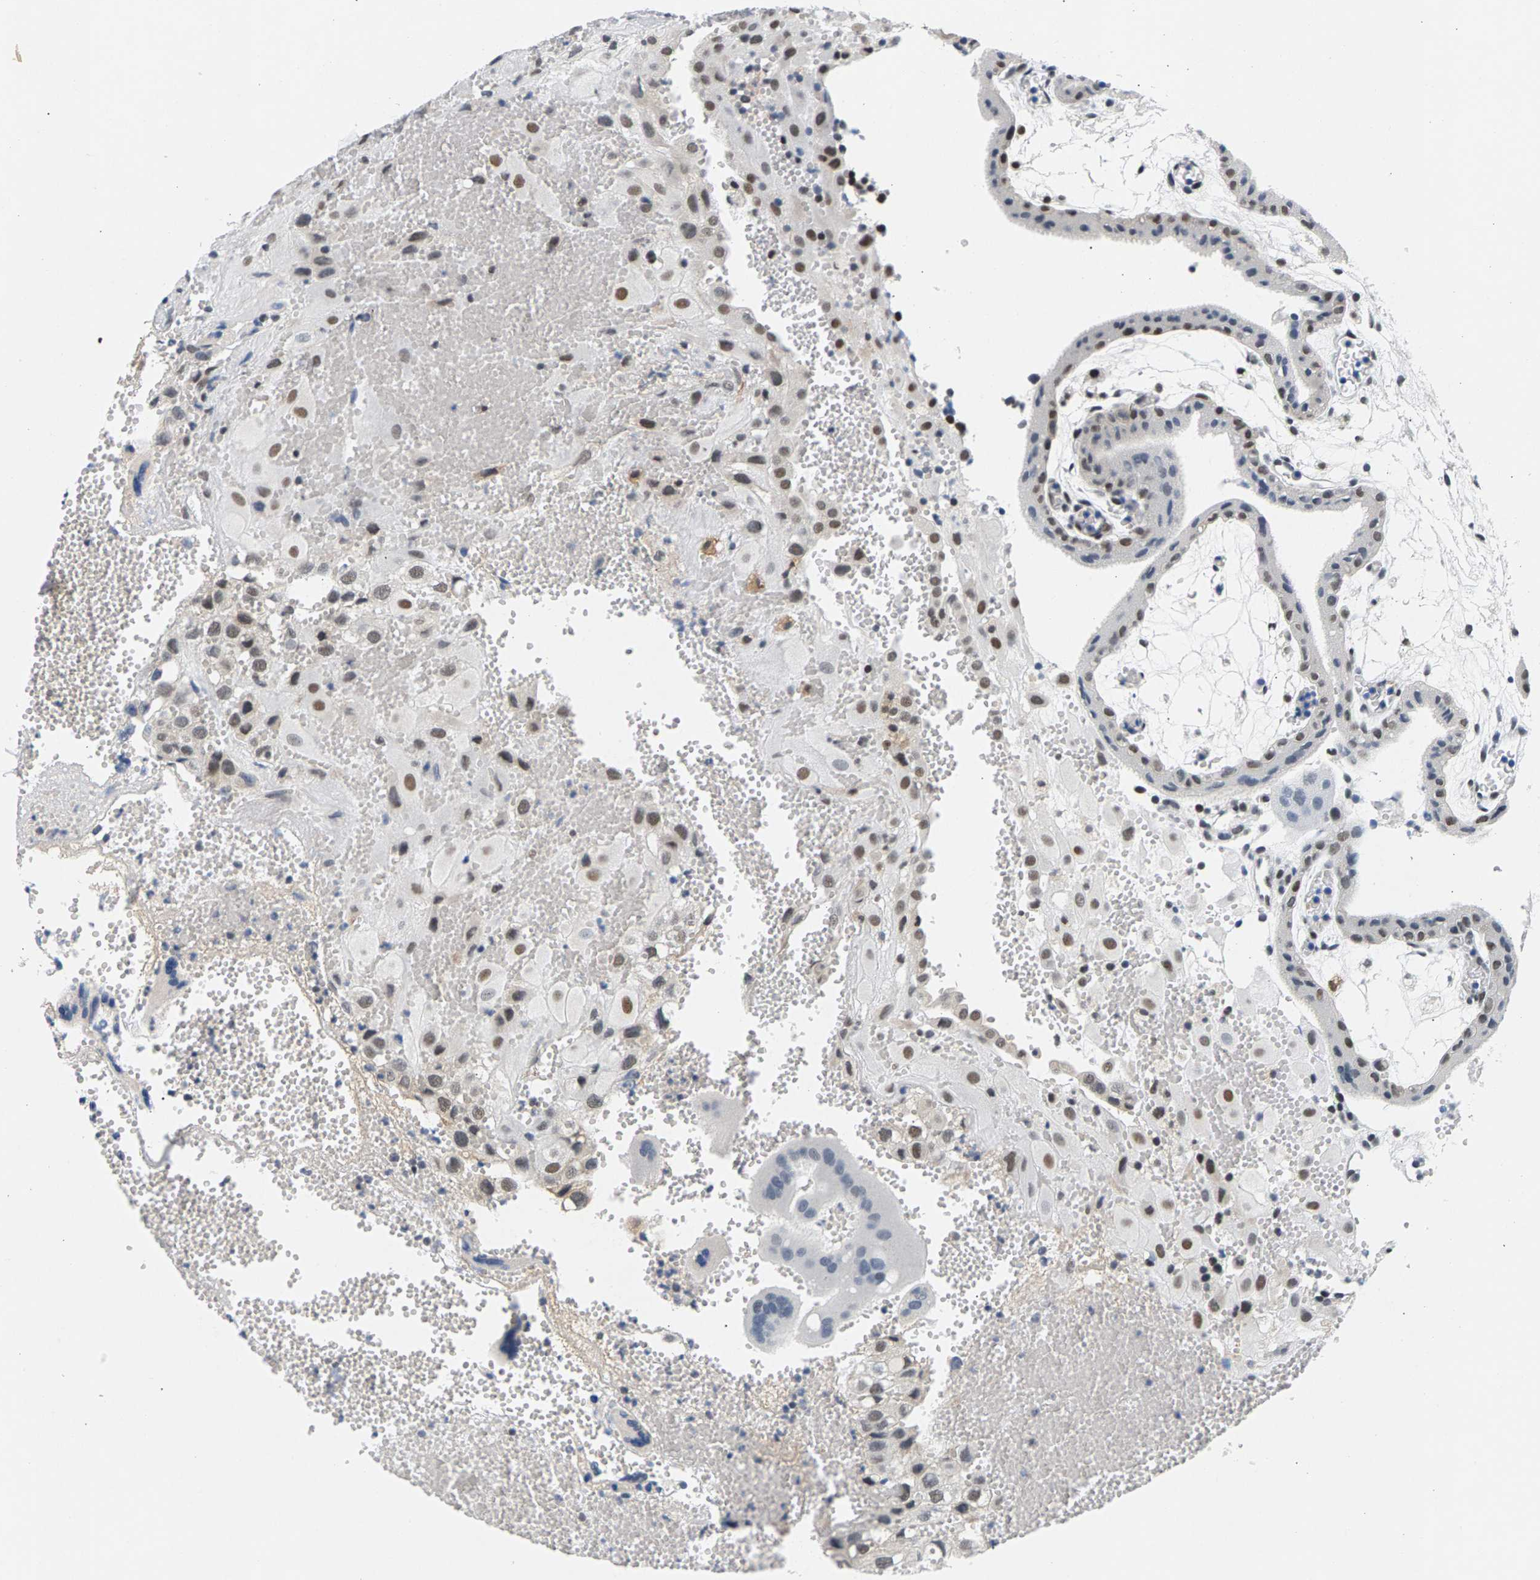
{"staining": {"intensity": "moderate", "quantity": "25%-75%", "location": "nuclear"}, "tissue": "placenta", "cell_type": "Decidual cells", "image_type": "normal", "snomed": [{"axis": "morphology", "description": "Normal tissue, NOS"}, {"axis": "topography", "description": "Placenta"}], "caption": "A high-resolution image shows IHC staining of unremarkable placenta, which reveals moderate nuclear positivity in about 25%-75% of decidual cells. The staining was performed using DAB (3,3'-diaminobenzidine) to visualize the protein expression in brown, while the nuclei were stained in blue with hematoxylin (Magnification: 20x).", "gene": "ATF2", "patient": {"sex": "female", "age": 18}}